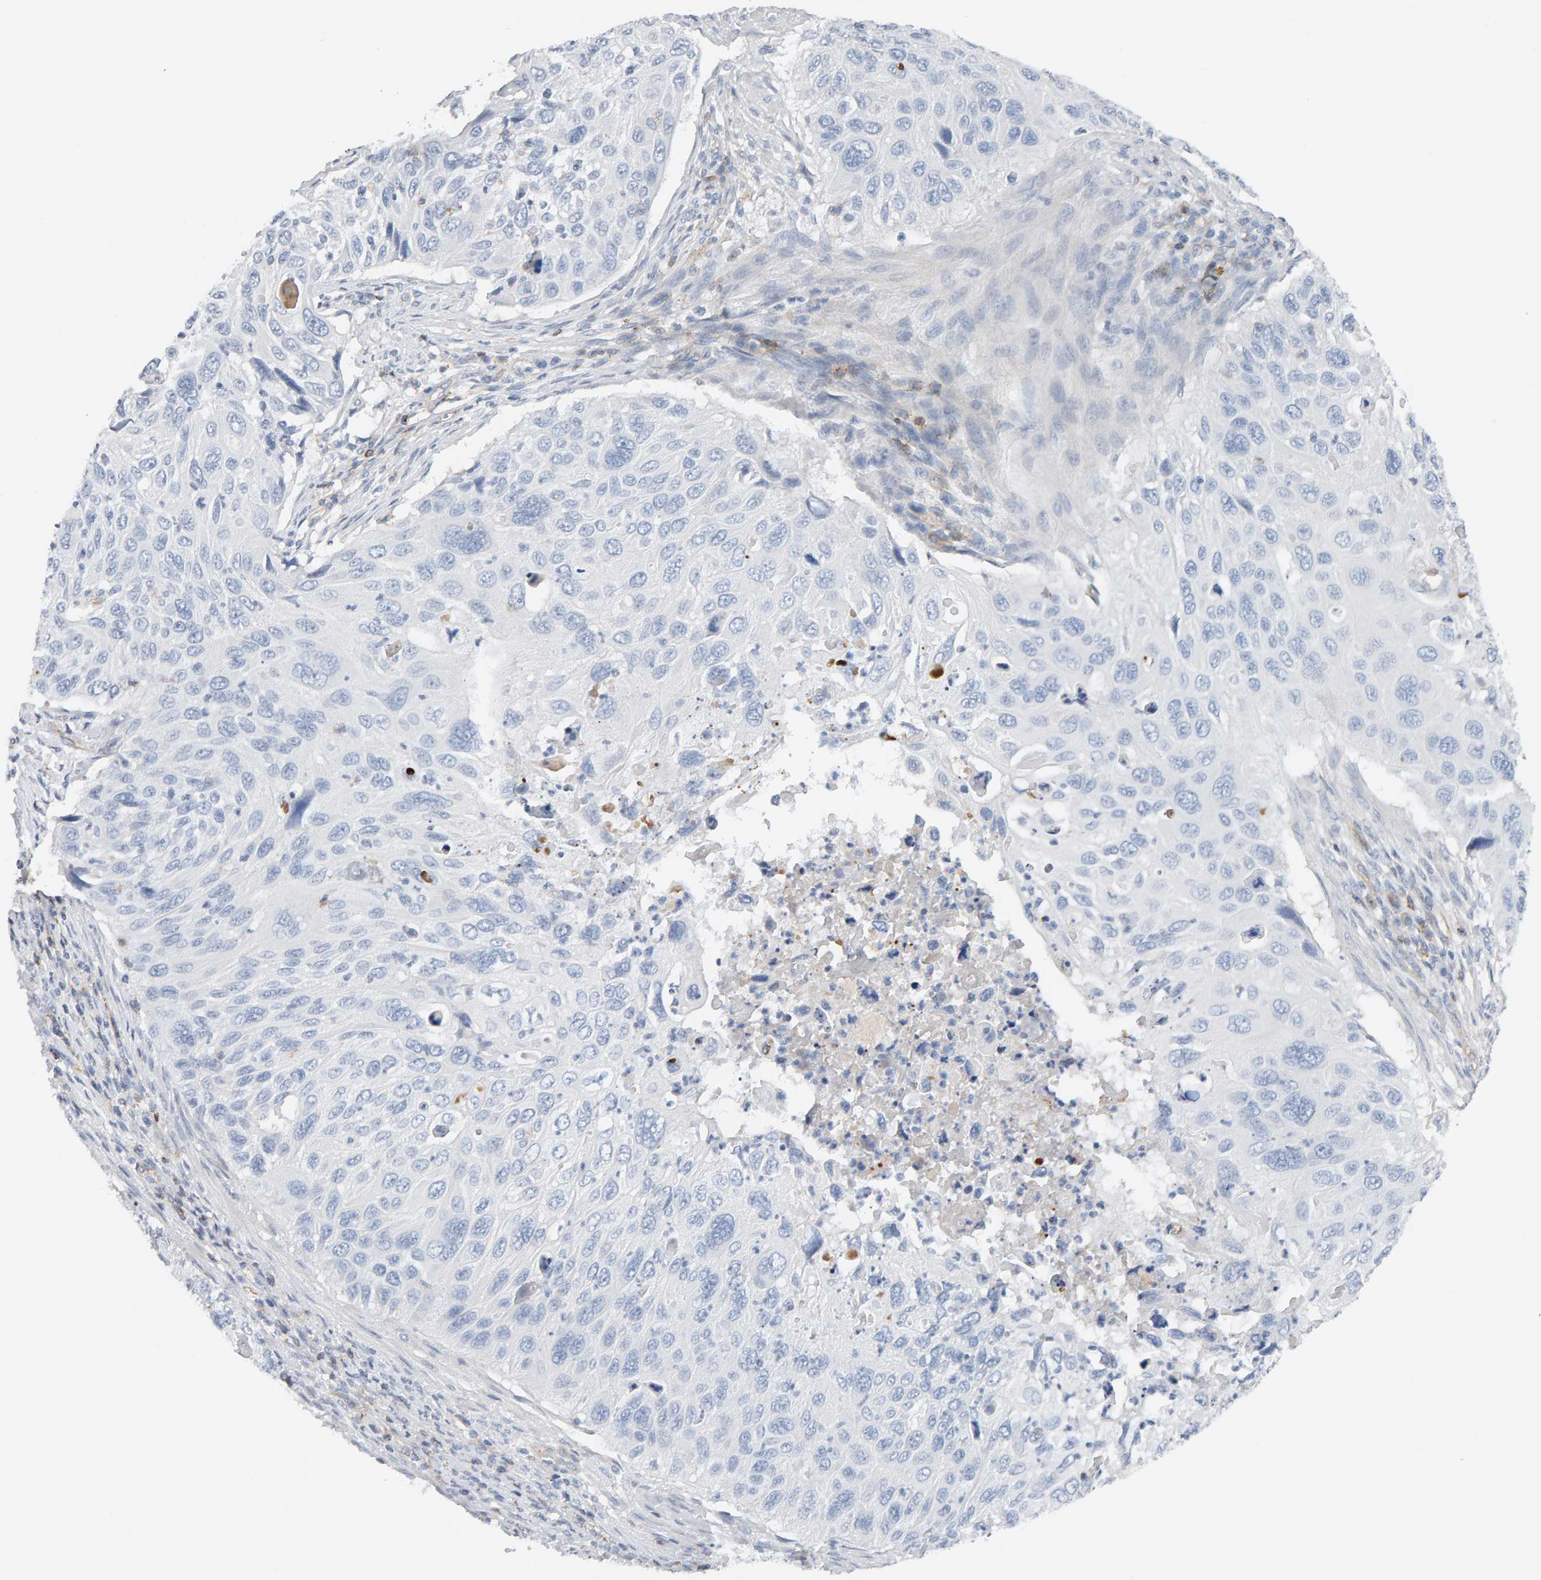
{"staining": {"intensity": "negative", "quantity": "none", "location": "none"}, "tissue": "cervical cancer", "cell_type": "Tumor cells", "image_type": "cancer", "snomed": [{"axis": "morphology", "description": "Squamous cell carcinoma, NOS"}, {"axis": "topography", "description": "Cervix"}], "caption": "Photomicrograph shows no significant protein staining in tumor cells of cervical cancer (squamous cell carcinoma). (DAB IHC, high magnification).", "gene": "FYN", "patient": {"sex": "female", "age": 70}}